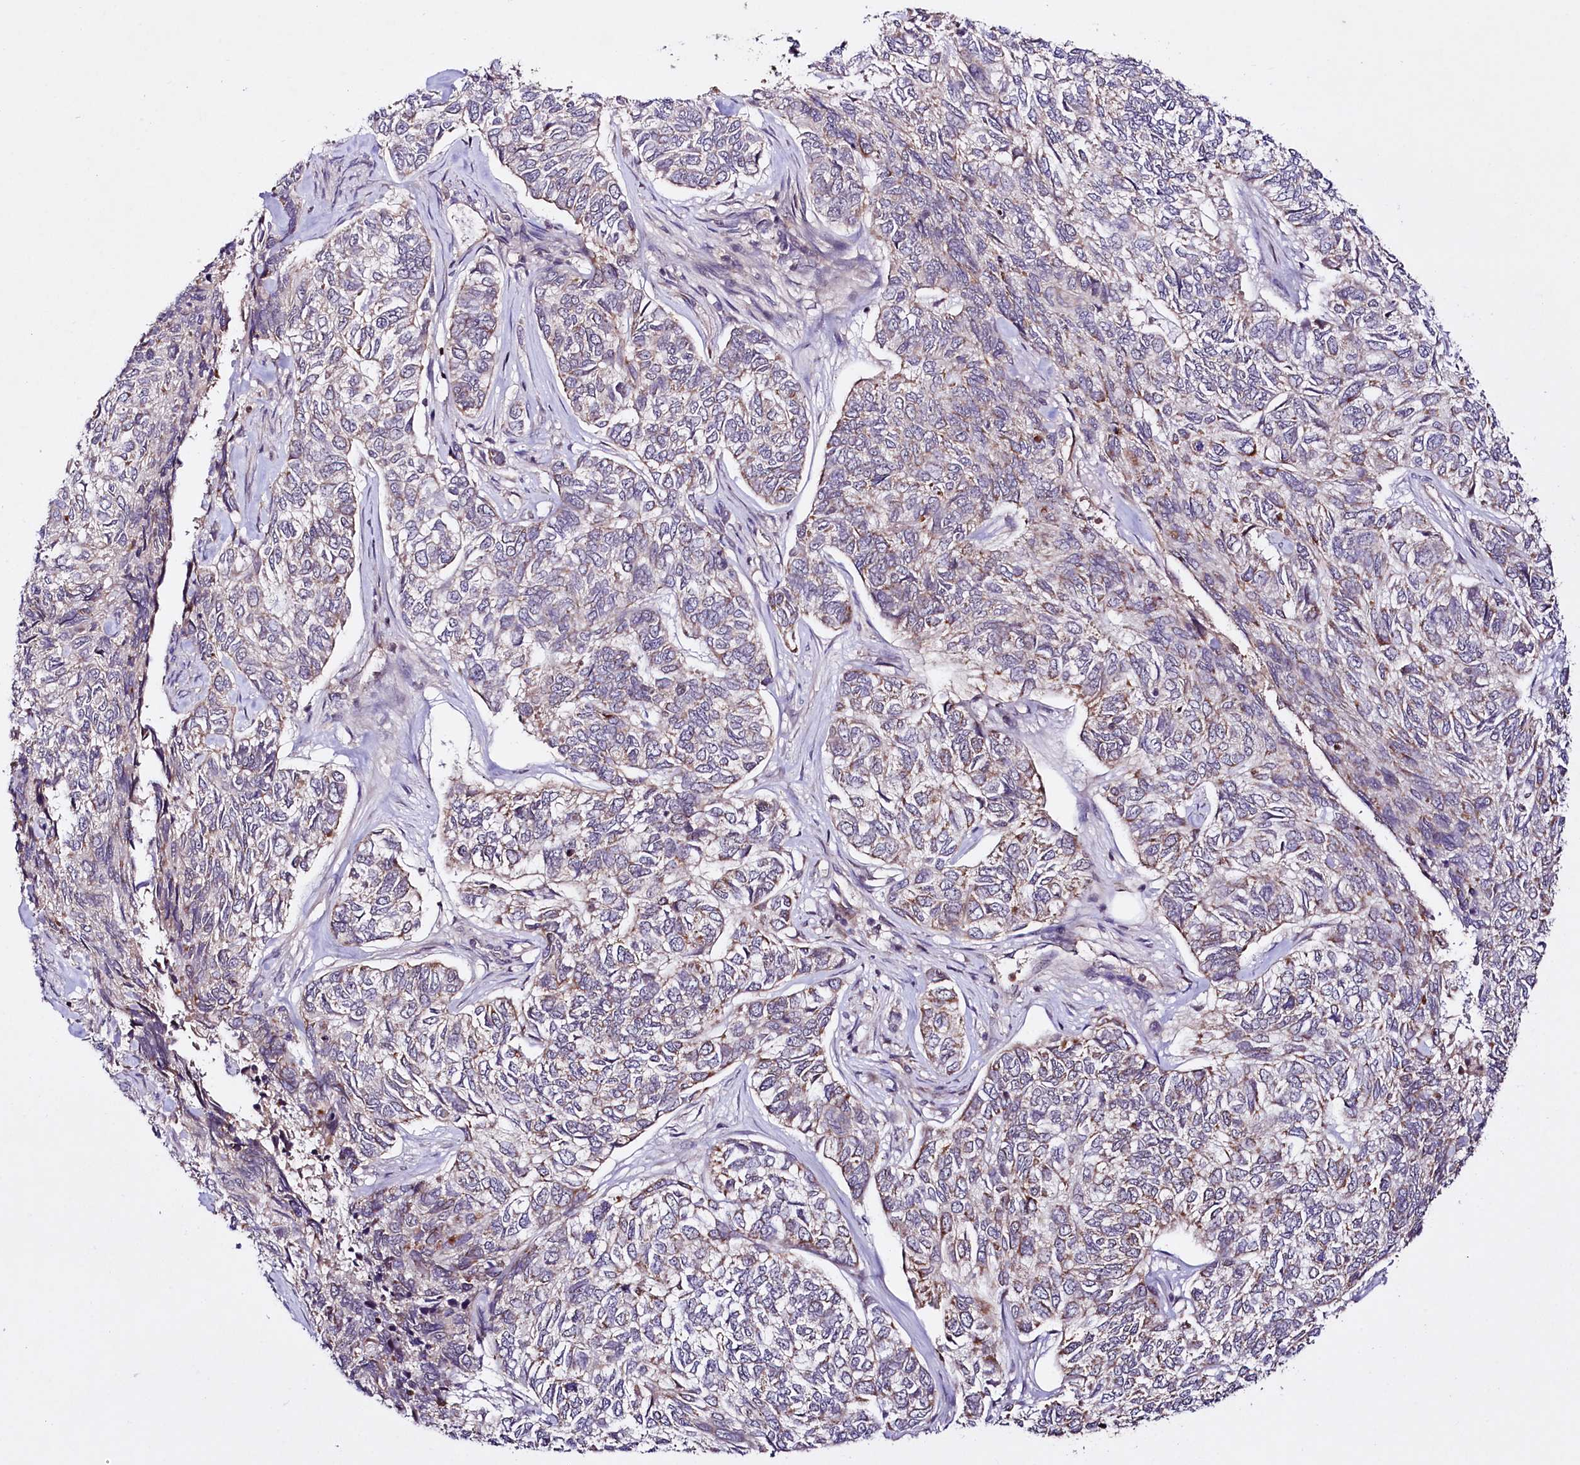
{"staining": {"intensity": "weak", "quantity": "<25%", "location": "cytoplasmic/membranous"}, "tissue": "skin cancer", "cell_type": "Tumor cells", "image_type": "cancer", "snomed": [{"axis": "morphology", "description": "Basal cell carcinoma"}, {"axis": "topography", "description": "Skin"}], "caption": "Immunohistochemical staining of skin cancer reveals no significant expression in tumor cells. (Brightfield microscopy of DAB immunohistochemistry (IHC) at high magnification).", "gene": "TAFAZZIN", "patient": {"sex": "female", "age": 65}}